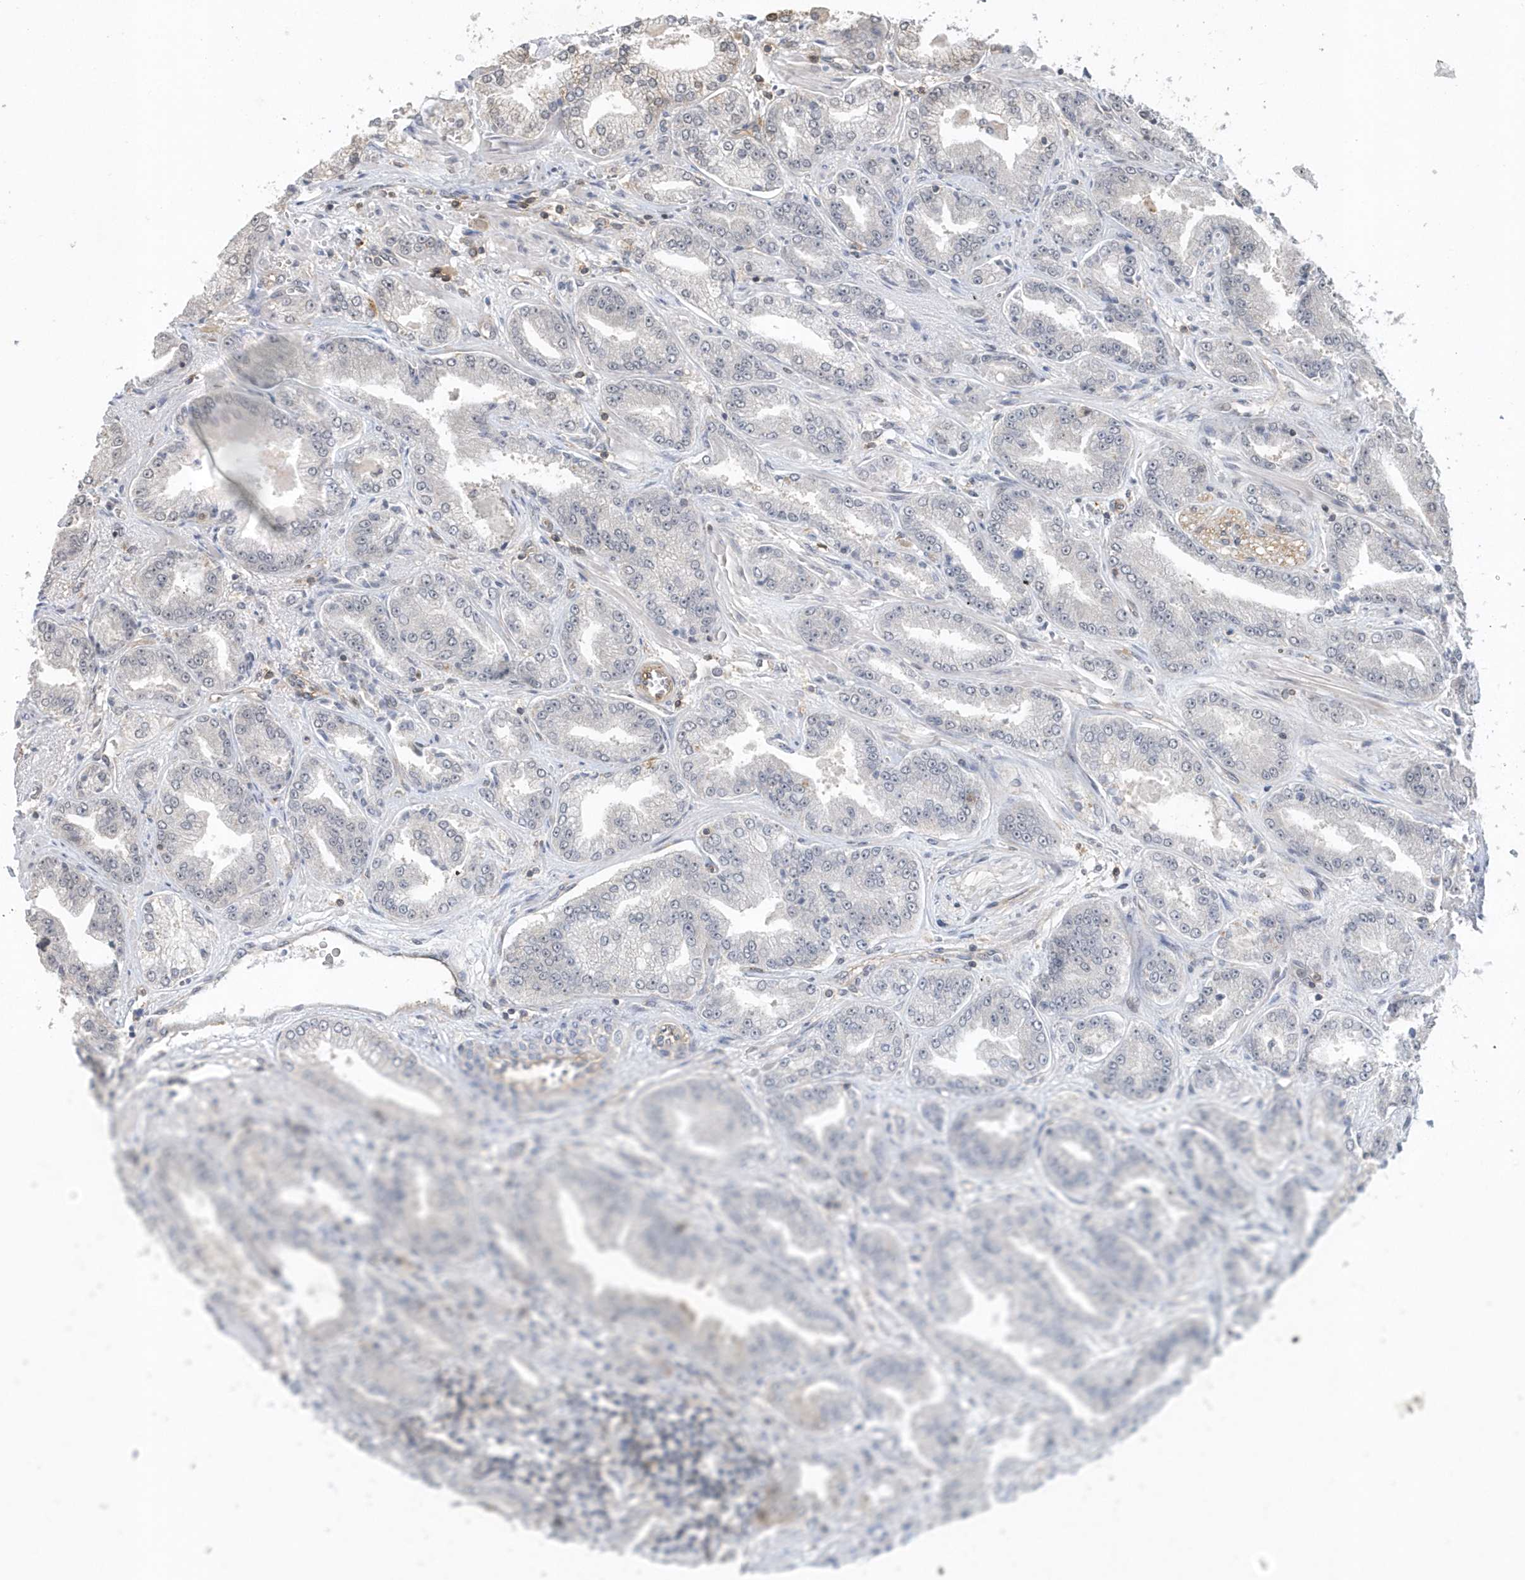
{"staining": {"intensity": "negative", "quantity": "none", "location": "none"}, "tissue": "prostate cancer", "cell_type": "Tumor cells", "image_type": "cancer", "snomed": [{"axis": "morphology", "description": "Adenocarcinoma, High grade"}, {"axis": "topography", "description": "Prostate"}], "caption": "Immunohistochemistry histopathology image of prostate cancer (high-grade adenocarcinoma) stained for a protein (brown), which reveals no positivity in tumor cells.", "gene": "CRIP3", "patient": {"sex": "male", "age": 71}}